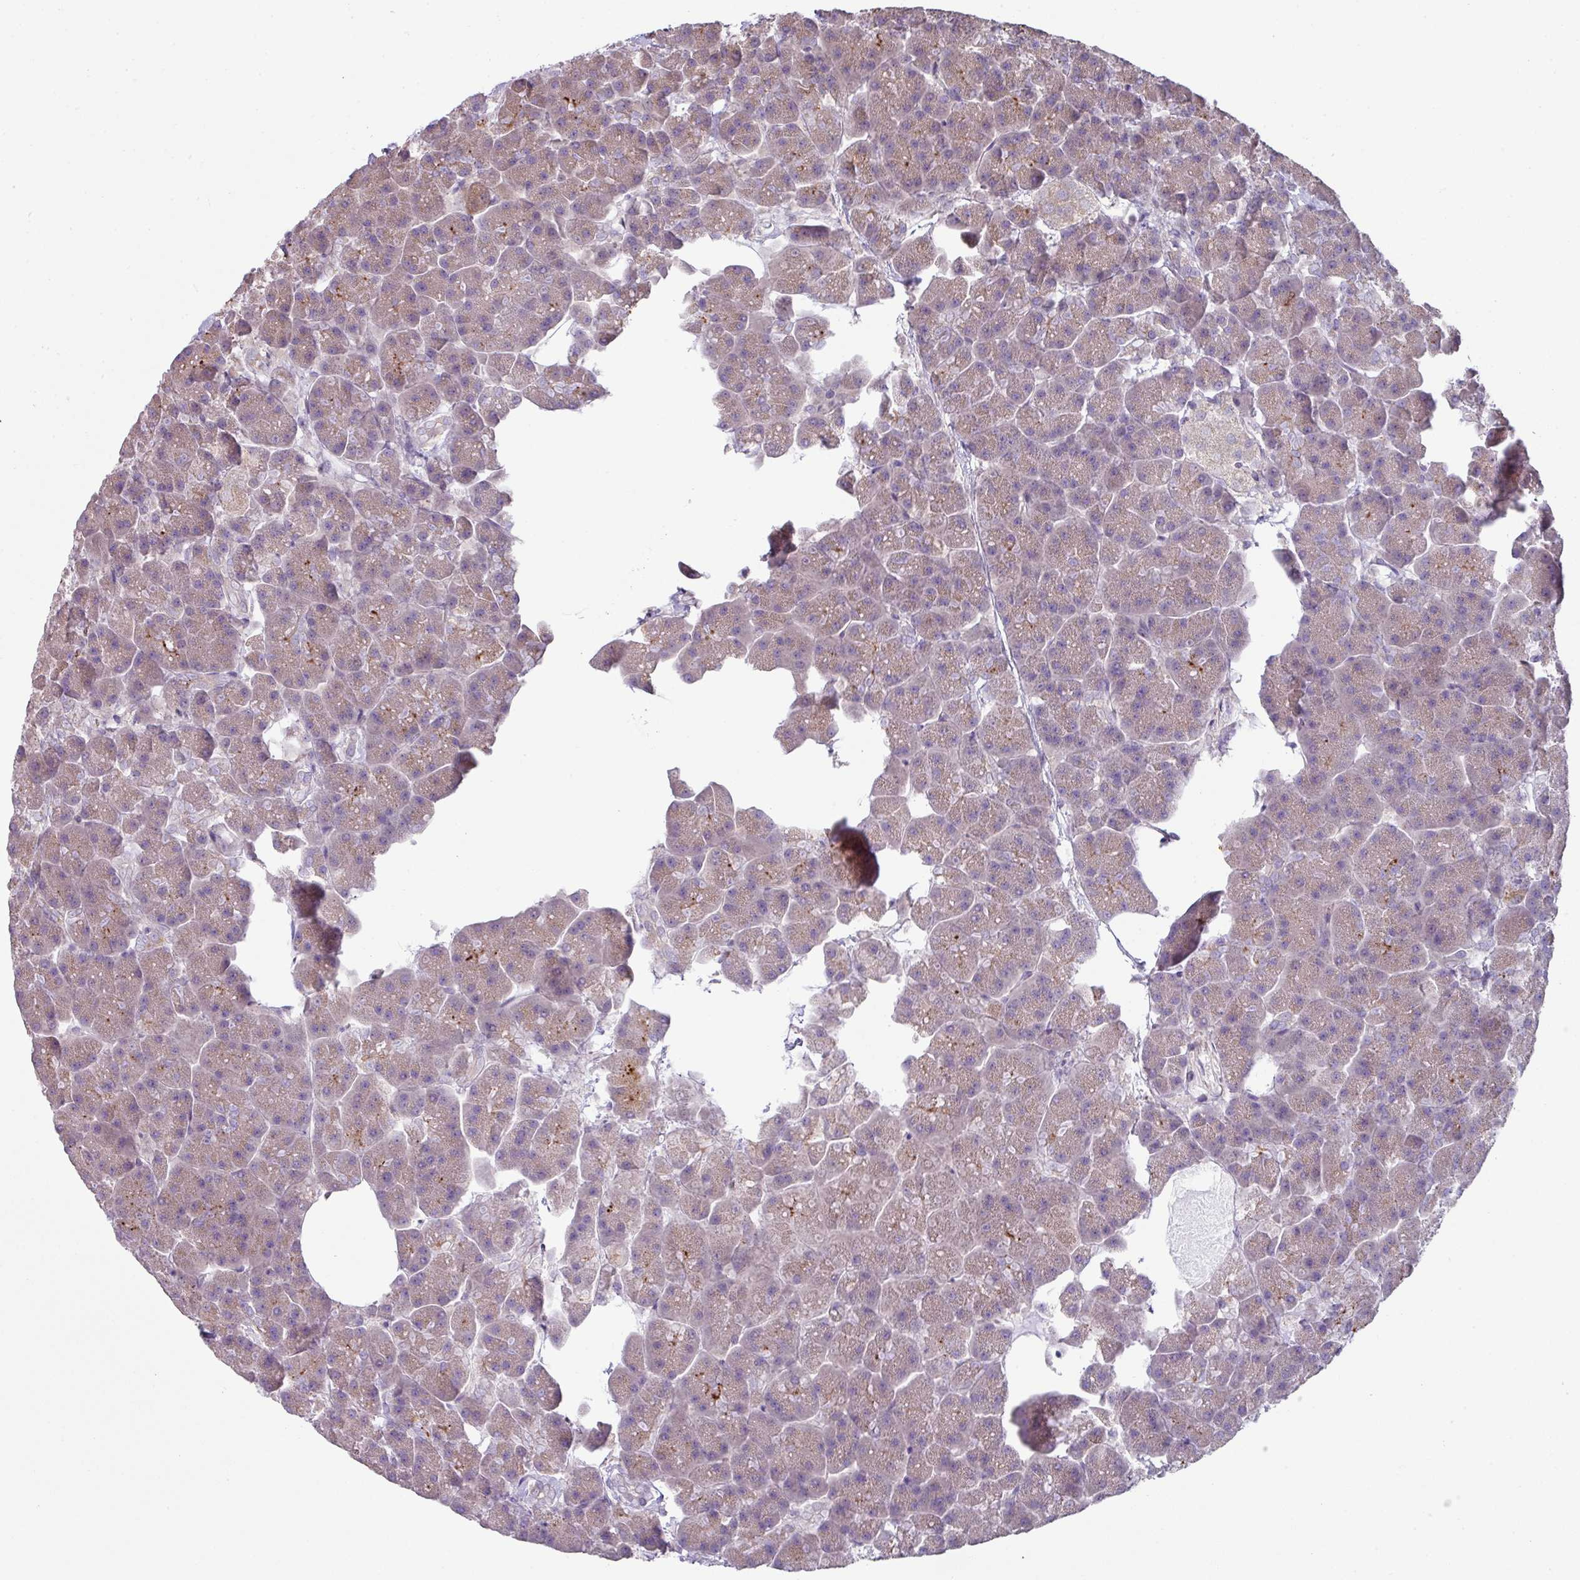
{"staining": {"intensity": "weak", "quantity": "25%-75%", "location": "cytoplasmic/membranous"}, "tissue": "pancreas", "cell_type": "Exocrine glandular cells", "image_type": "normal", "snomed": [{"axis": "morphology", "description": "Normal tissue, NOS"}, {"axis": "topography", "description": "Pancreas"}, {"axis": "topography", "description": "Peripheral nerve tissue"}], "caption": "Immunohistochemical staining of benign pancreas reveals 25%-75% levels of weak cytoplasmic/membranous protein positivity in about 25%-75% of exocrine glandular cells.", "gene": "LRRC9", "patient": {"sex": "male", "age": 54}}